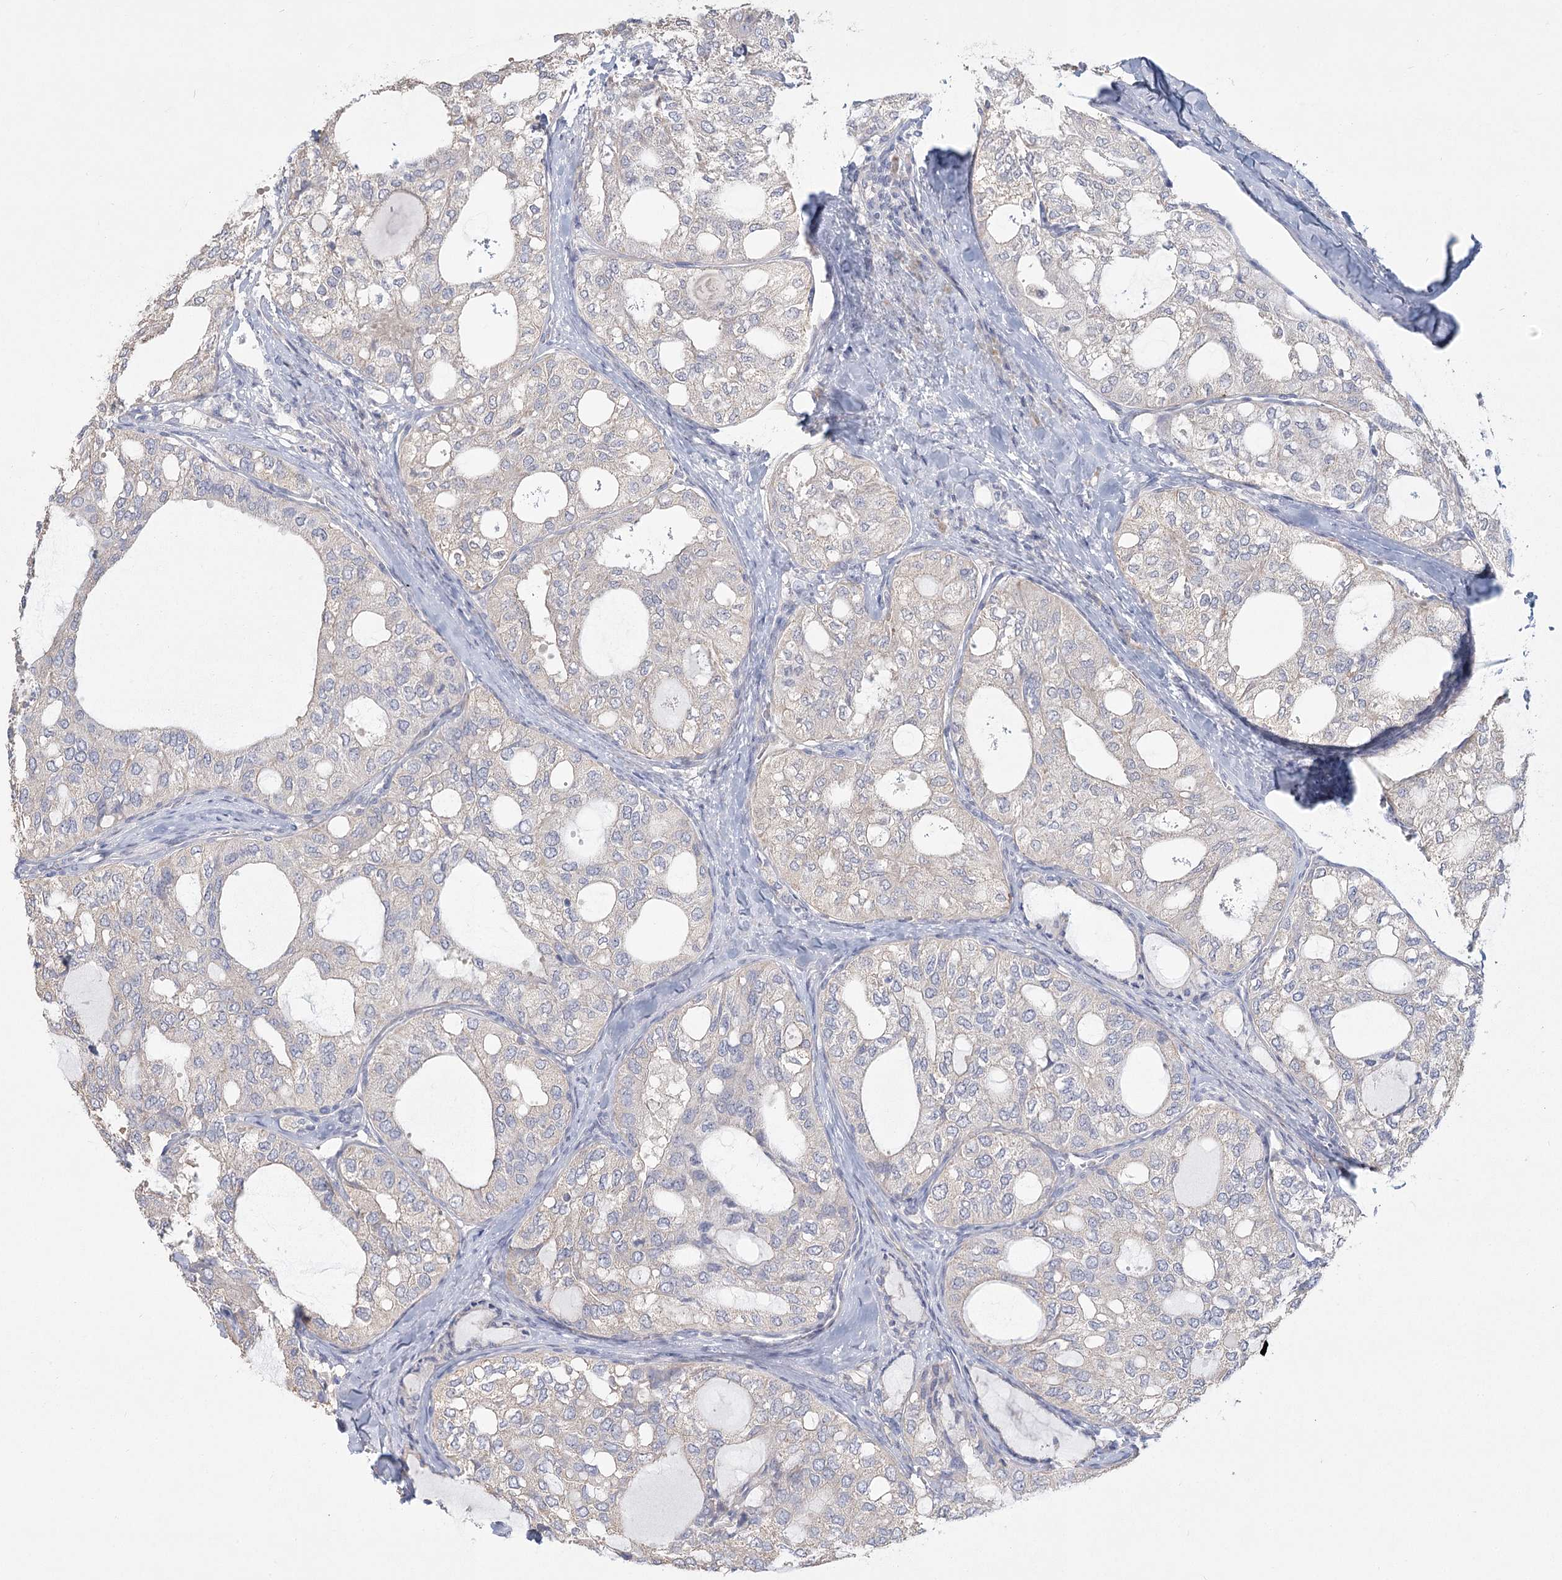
{"staining": {"intensity": "negative", "quantity": "none", "location": "none"}, "tissue": "thyroid cancer", "cell_type": "Tumor cells", "image_type": "cancer", "snomed": [{"axis": "morphology", "description": "Follicular adenoma carcinoma, NOS"}, {"axis": "topography", "description": "Thyroid gland"}], "caption": "Immunohistochemical staining of human thyroid cancer (follicular adenoma carcinoma) exhibits no significant expression in tumor cells. Nuclei are stained in blue.", "gene": "CNTLN", "patient": {"sex": "male", "age": 75}}